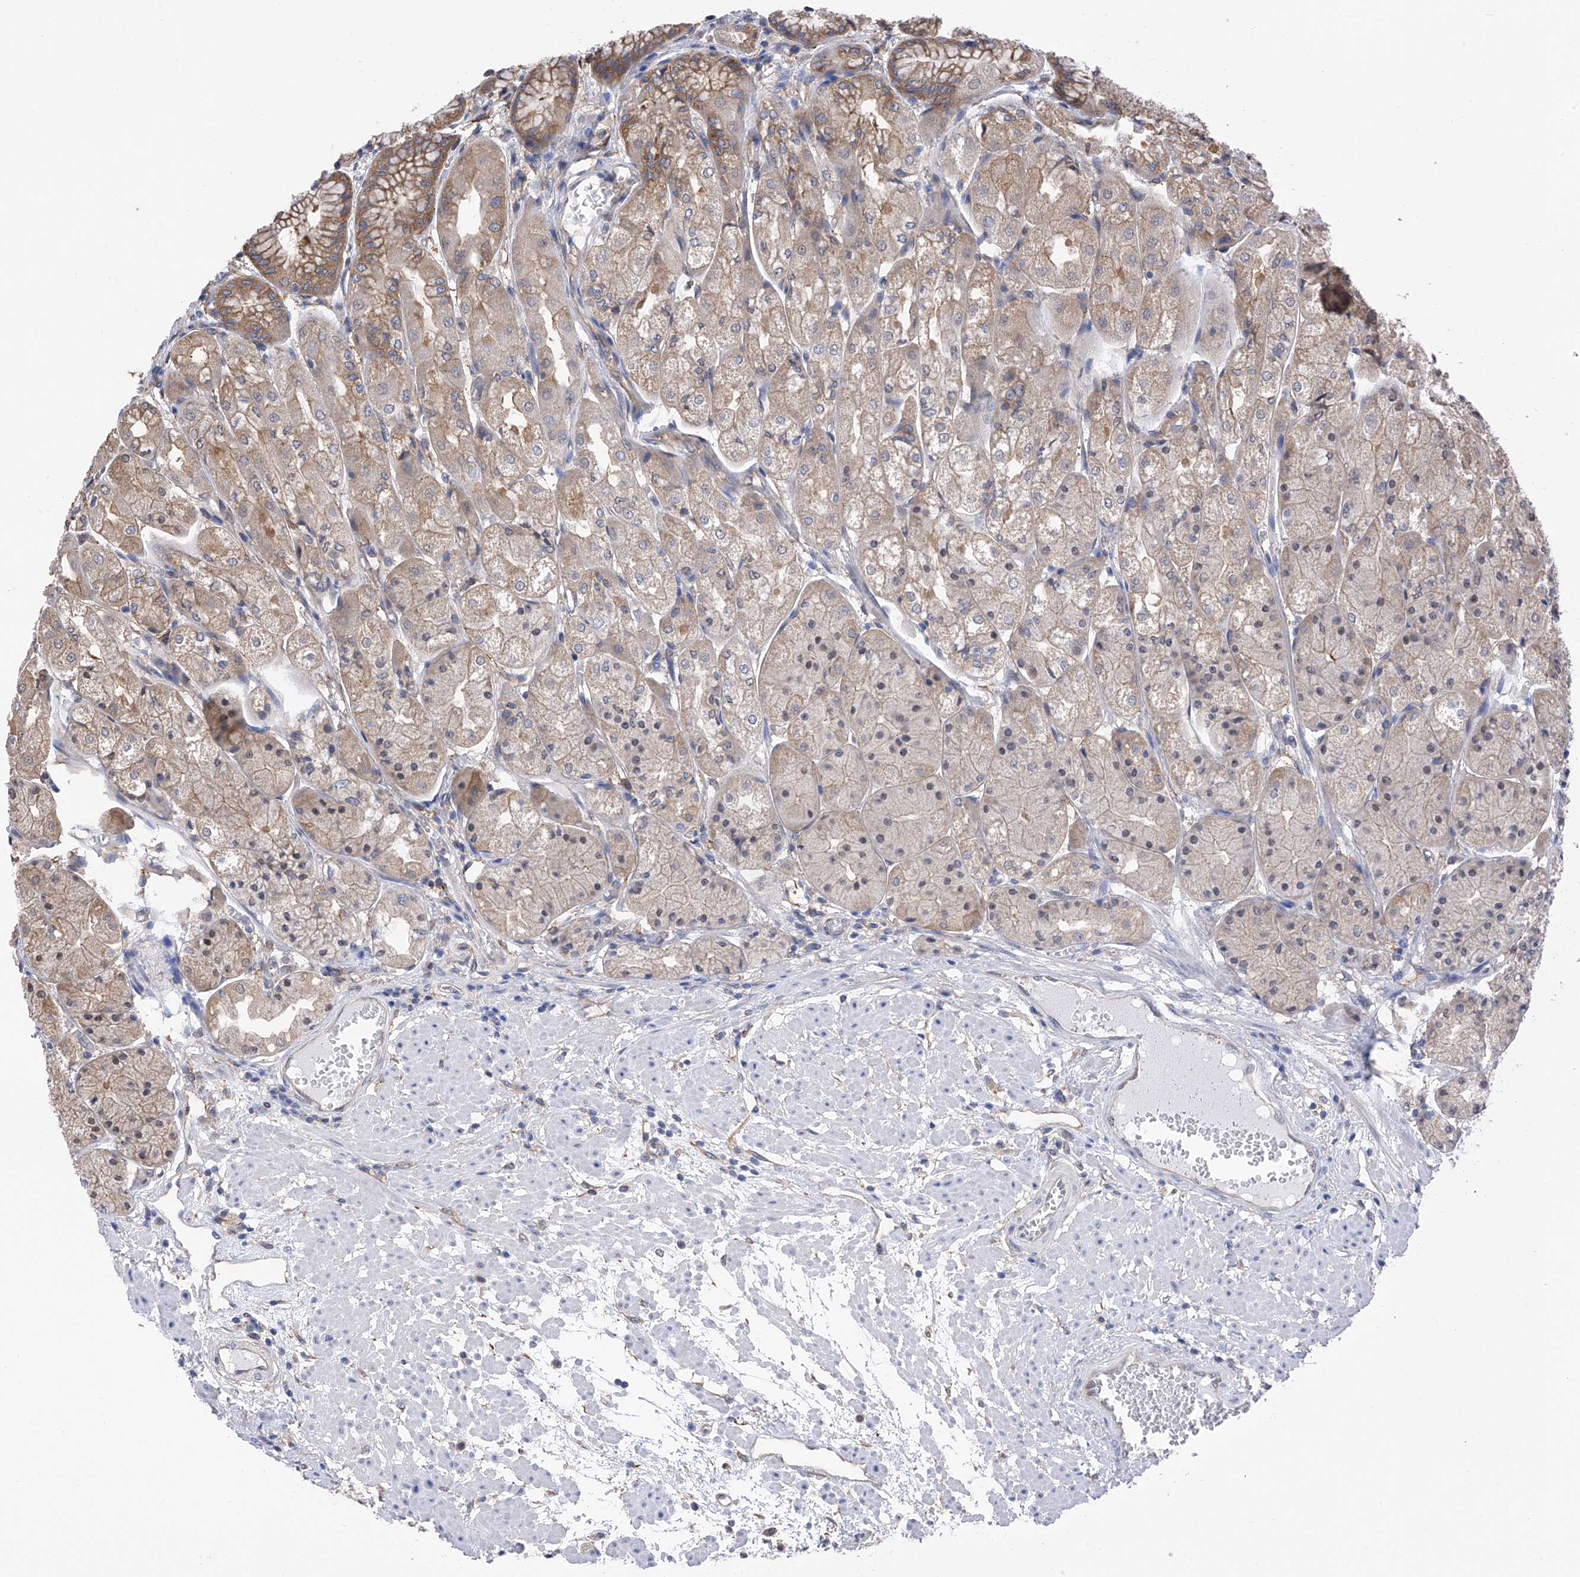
{"staining": {"intensity": "weak", "quantity": "25%-75%", "location": "cytoplasmic/membranous"}, "tissue": "stomach", "cell_type": "Glandular cells", "image_type": "normal", "snomed": [{"axis": "morphology", "description": "Normal tissue, NOS"}, {"axis": "topography", "description": "Stomach, upper"}], "caption": "High-magnification brightfield microscopy of benign stomach stained with DAB (3,3'-diaminobenzidine) (brown) and counterstained with hematoxylin (blue). glandular cells exhibit weak cytoplasmic/membranous staining is appreciated in about25%-75% of cells.", "gene": "CHPF", "patient": {"sex": "male", "age": 72}}